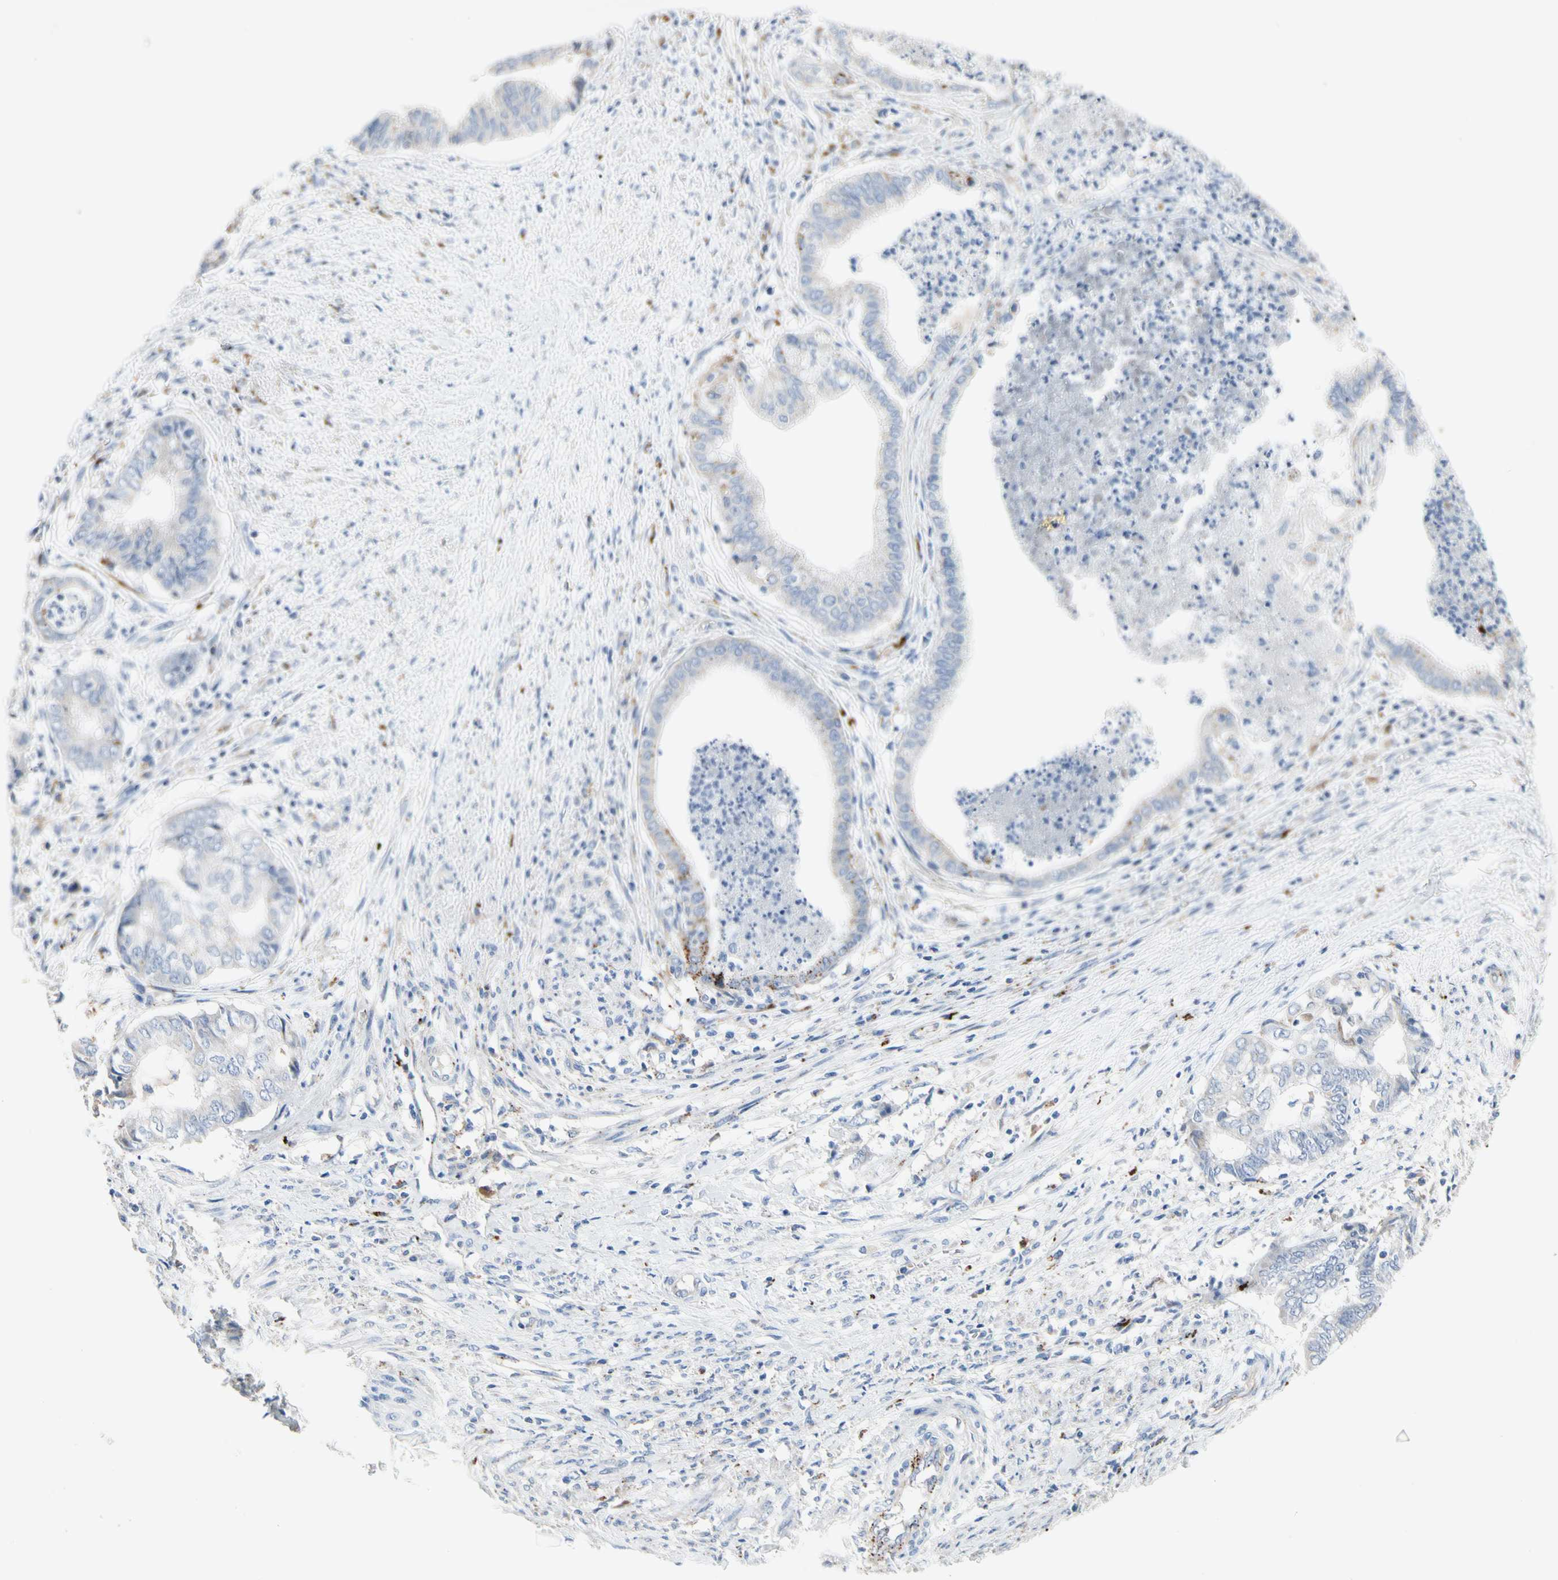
{"staining": {"intensity": "negative", "quantity": "none", "location": "none"}, "tissue": "endometrial cancer", "cell_type": "Tumor cells", "image_type": "cancer", "snomed": [{"axis": "morphology", "description": "Necrosis, NOS"}, {"axis": "morphology", "description": "Adenocarcinoma, NOS"}, {"axis": "topography", "description": "Endometrium"}], "caption": "The histopathology image shows no staining of tumor cells in endometrial adenocarcinoma.", "gene": "RETSAT", "patient": {"sex": "female", "age": 79}}